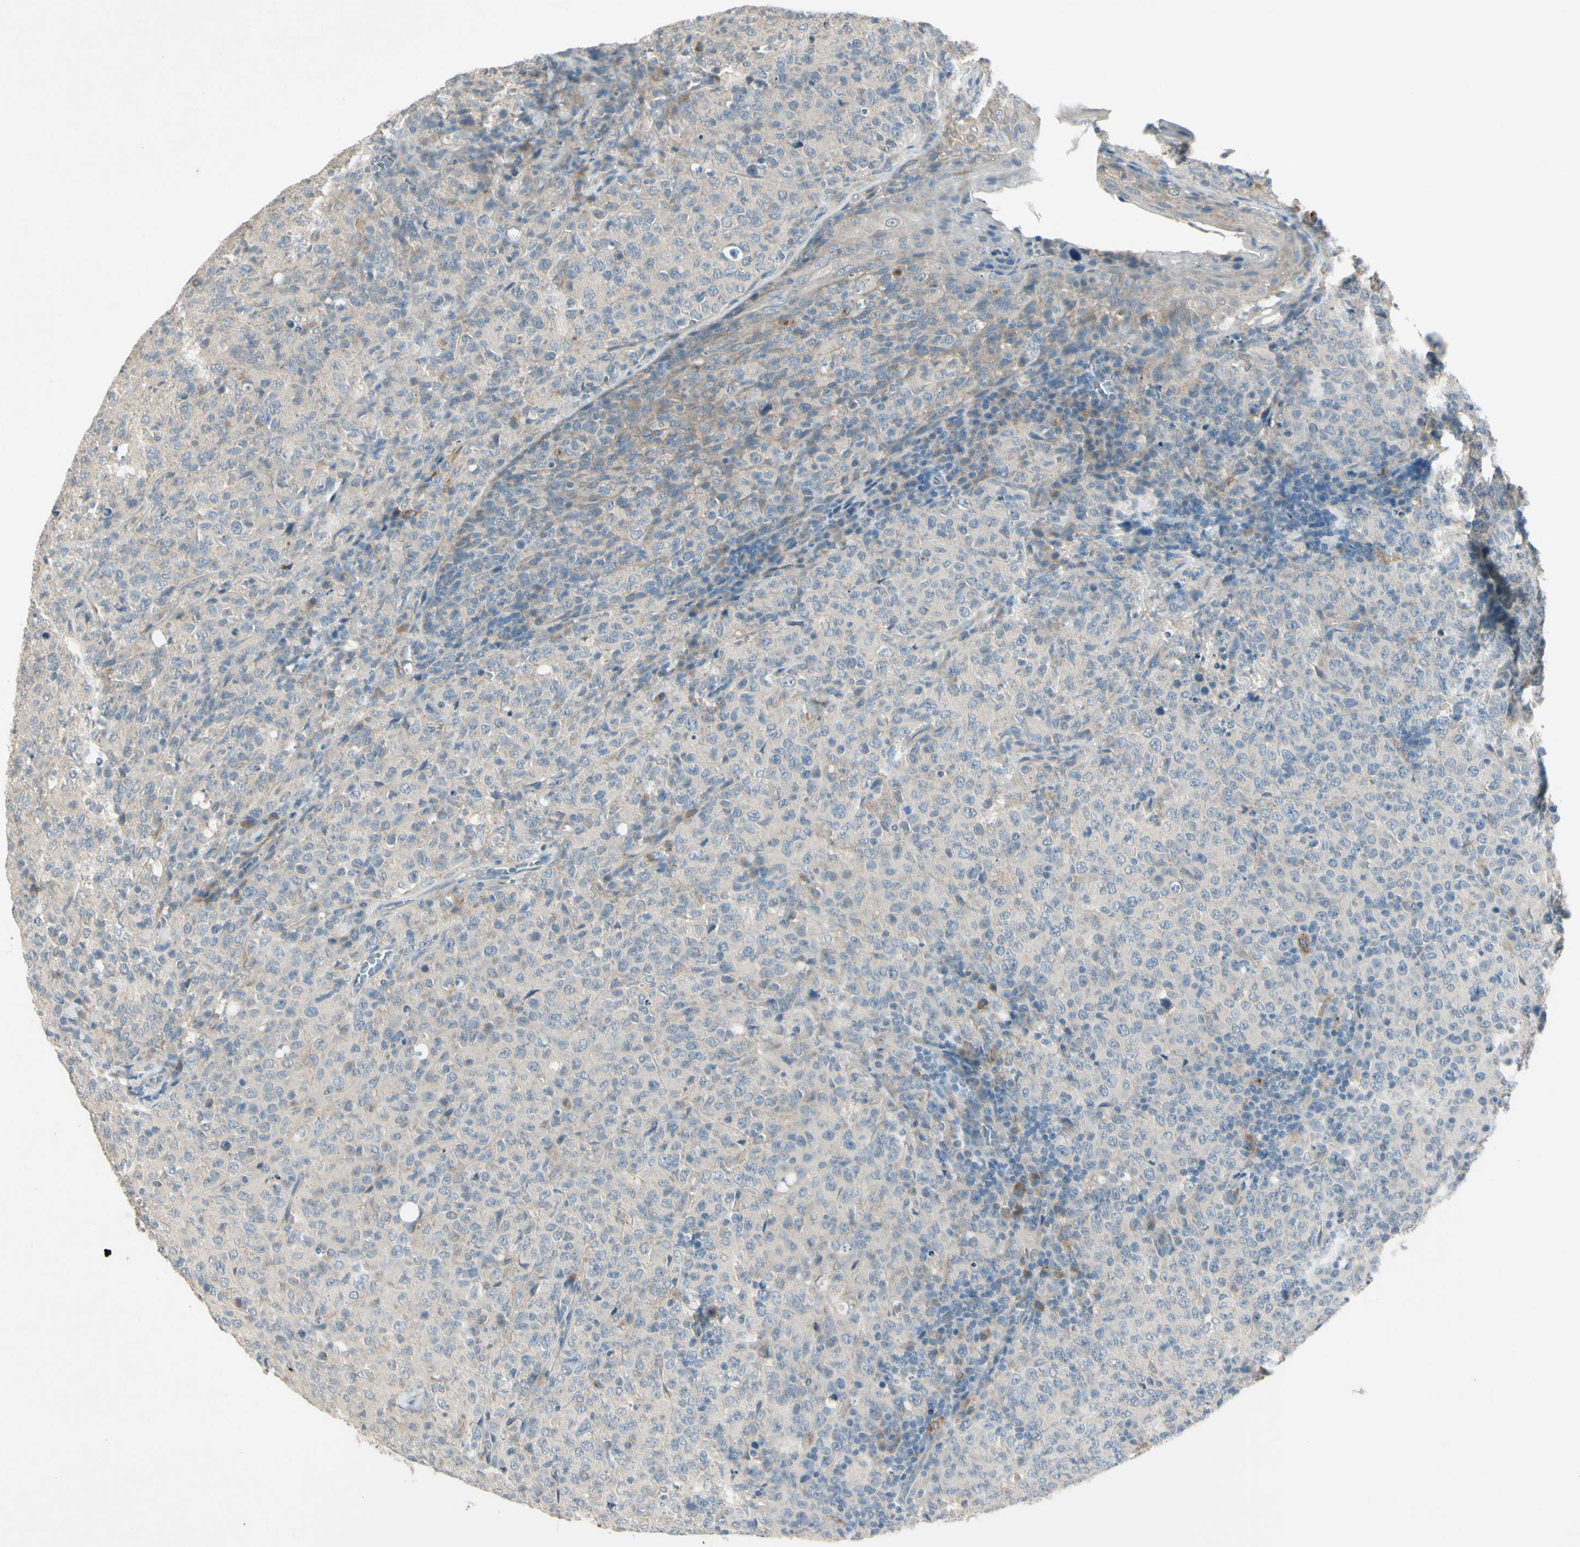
{"staining": {"intensity": "negative", "quantity": "none", "location": "none"}, "tissue": "lymphoma", "cell_type": "Tumor cells", "image_type": "cancer", "snomed": [{"axis": "morphology", "description": "Malignant lymphoma, non-Hodgkin's type, High grade"}, {"axis": "topography", "description": "Tonsil"}], "caption": "Protein analysis of lymphoma reveals no significant expression in tumor cells. The staining is performed using DAB (3,3'-diaminobenzidine) brown chromogen with nuclei counter-stained in using hematoxylin.", "gene": "AATK", "patient": {"sex": "female", "age": 36}}